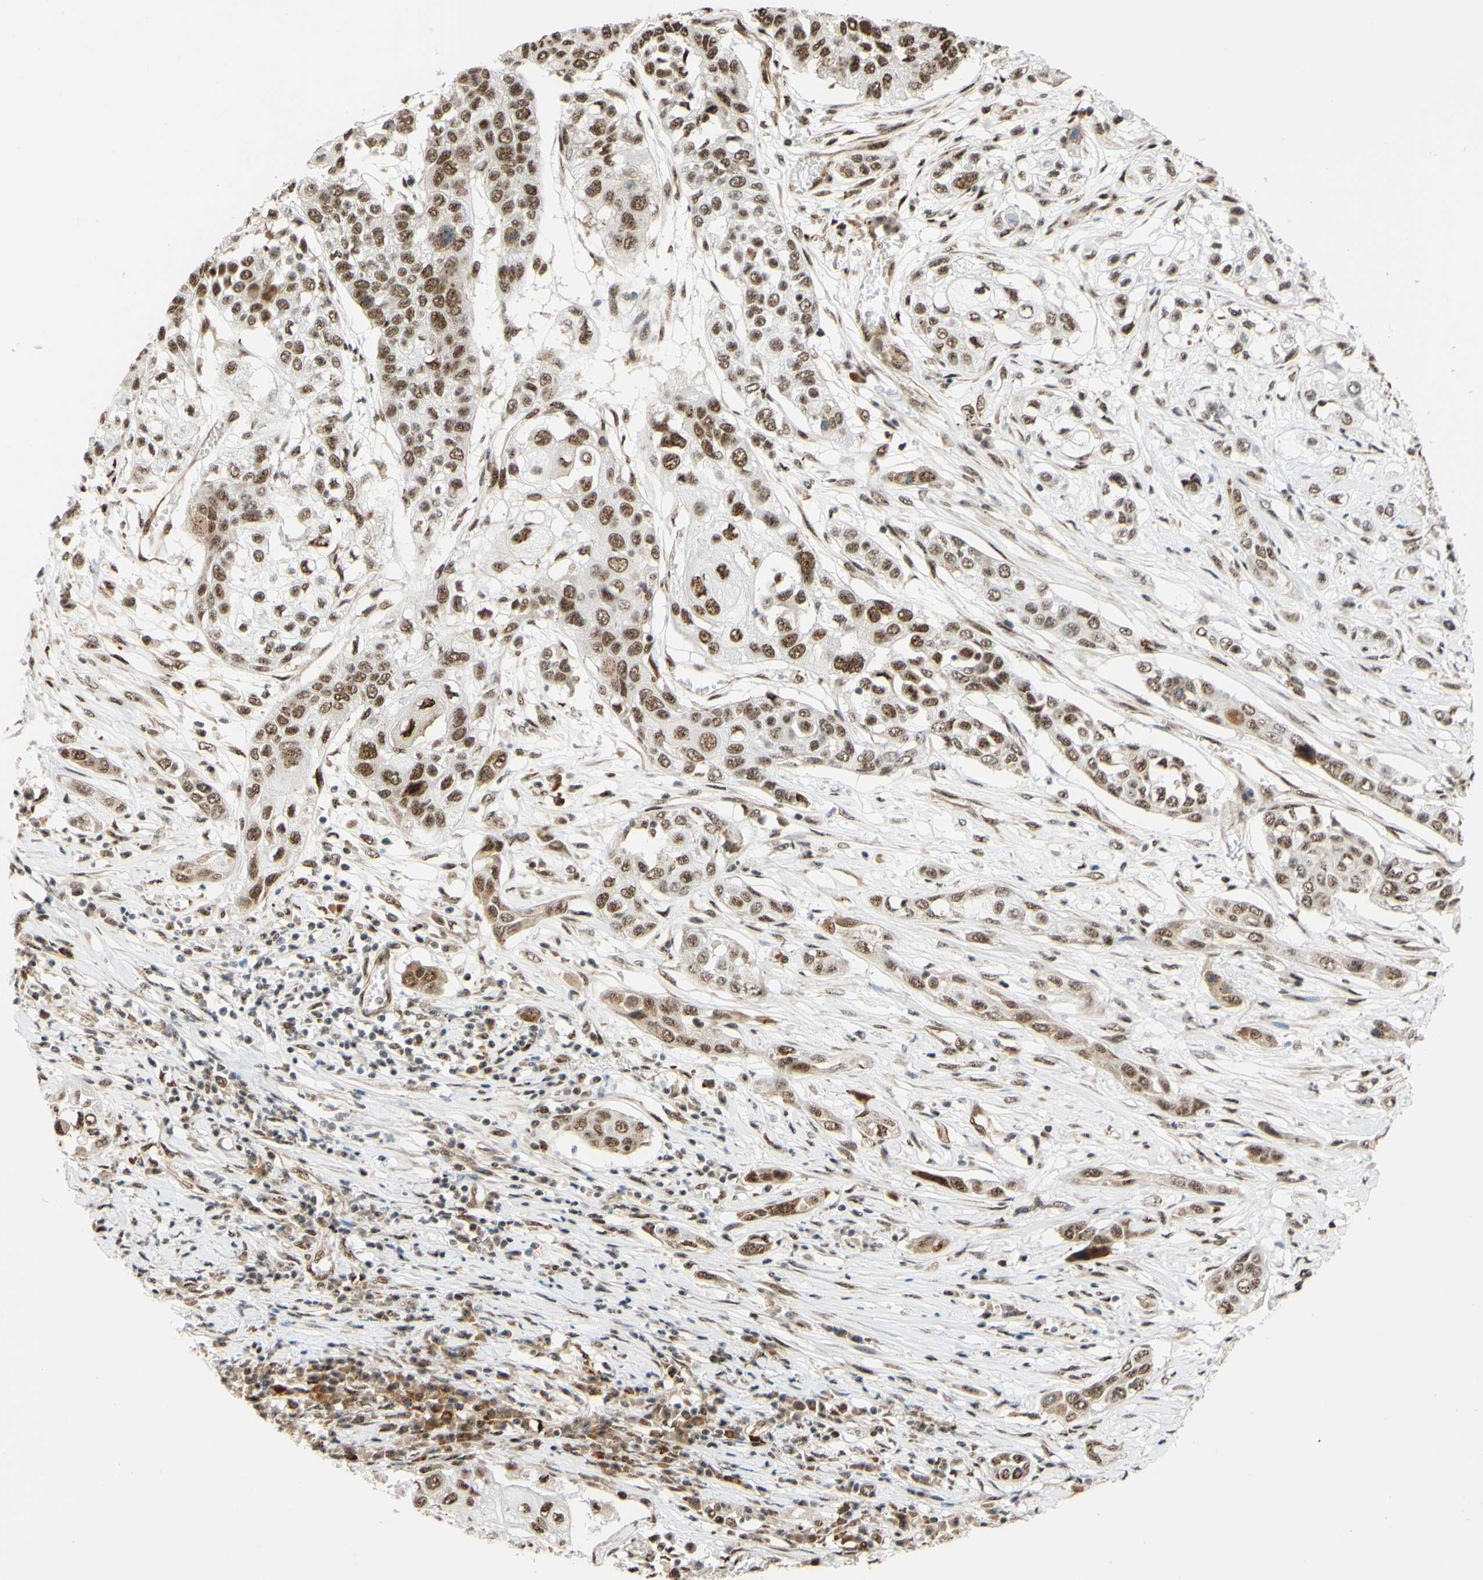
{"staining": {"intensity": "moderate", "quantity": ">75%", "location": "nuclear"}, "tissue": "lung cancer", "cell_type": "Tumor cells", "image_type": "cancer", "snomed": [{"axis": "morphology", "description": "Squamous cell carcinoma, NOS"}, {"axis": "topography", "description": "Lung"}], "caption": "Human squamous cell carcinoma (lung) stained for a protein (brown) exhibits moderate nuclear positive staining in approximately >75% of tumor cells.", "gene": "SAP18", "patient": {"sex": "male", "age": 71}}